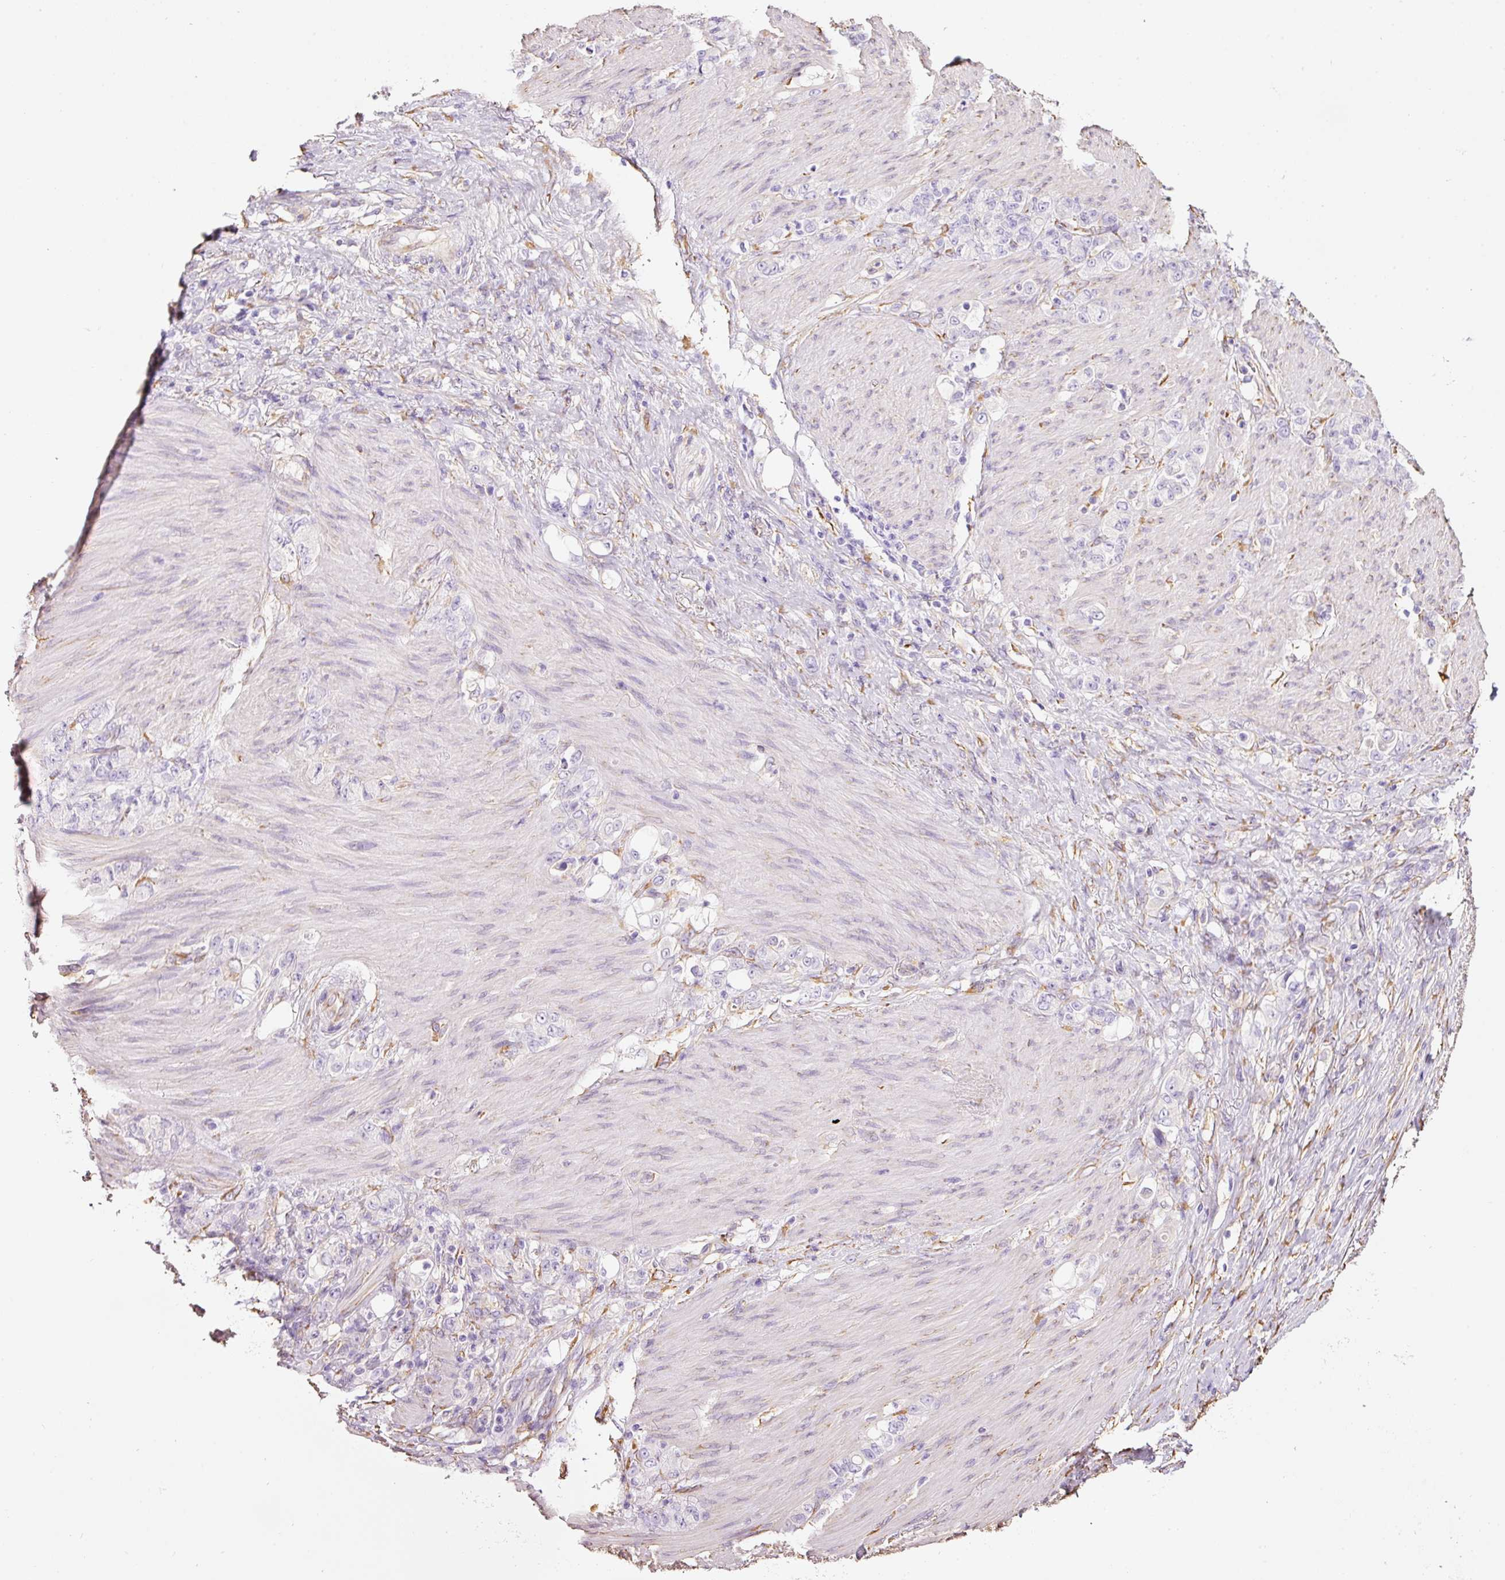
{"staining": {"intensity": "negative", "quantity": "none", "location": "none"}, "tissue": "stomach cancer", "cell_type": "Tumor cells", "image_type": "cancer", "snomed": [{"axis": "morphology", "description": "Normal tissue, NOS"}, {"axis": "morphology", "description": "Adenocarcinoma, NOS"}, {"axis": "topography", "description": "Stomach"}], "caption": "Stomach cancer was stained to show a protein in brown. There is no significant expression in tumor cells.", "gene": "GCG", "patient": {"sex": "female", "age": 79}}